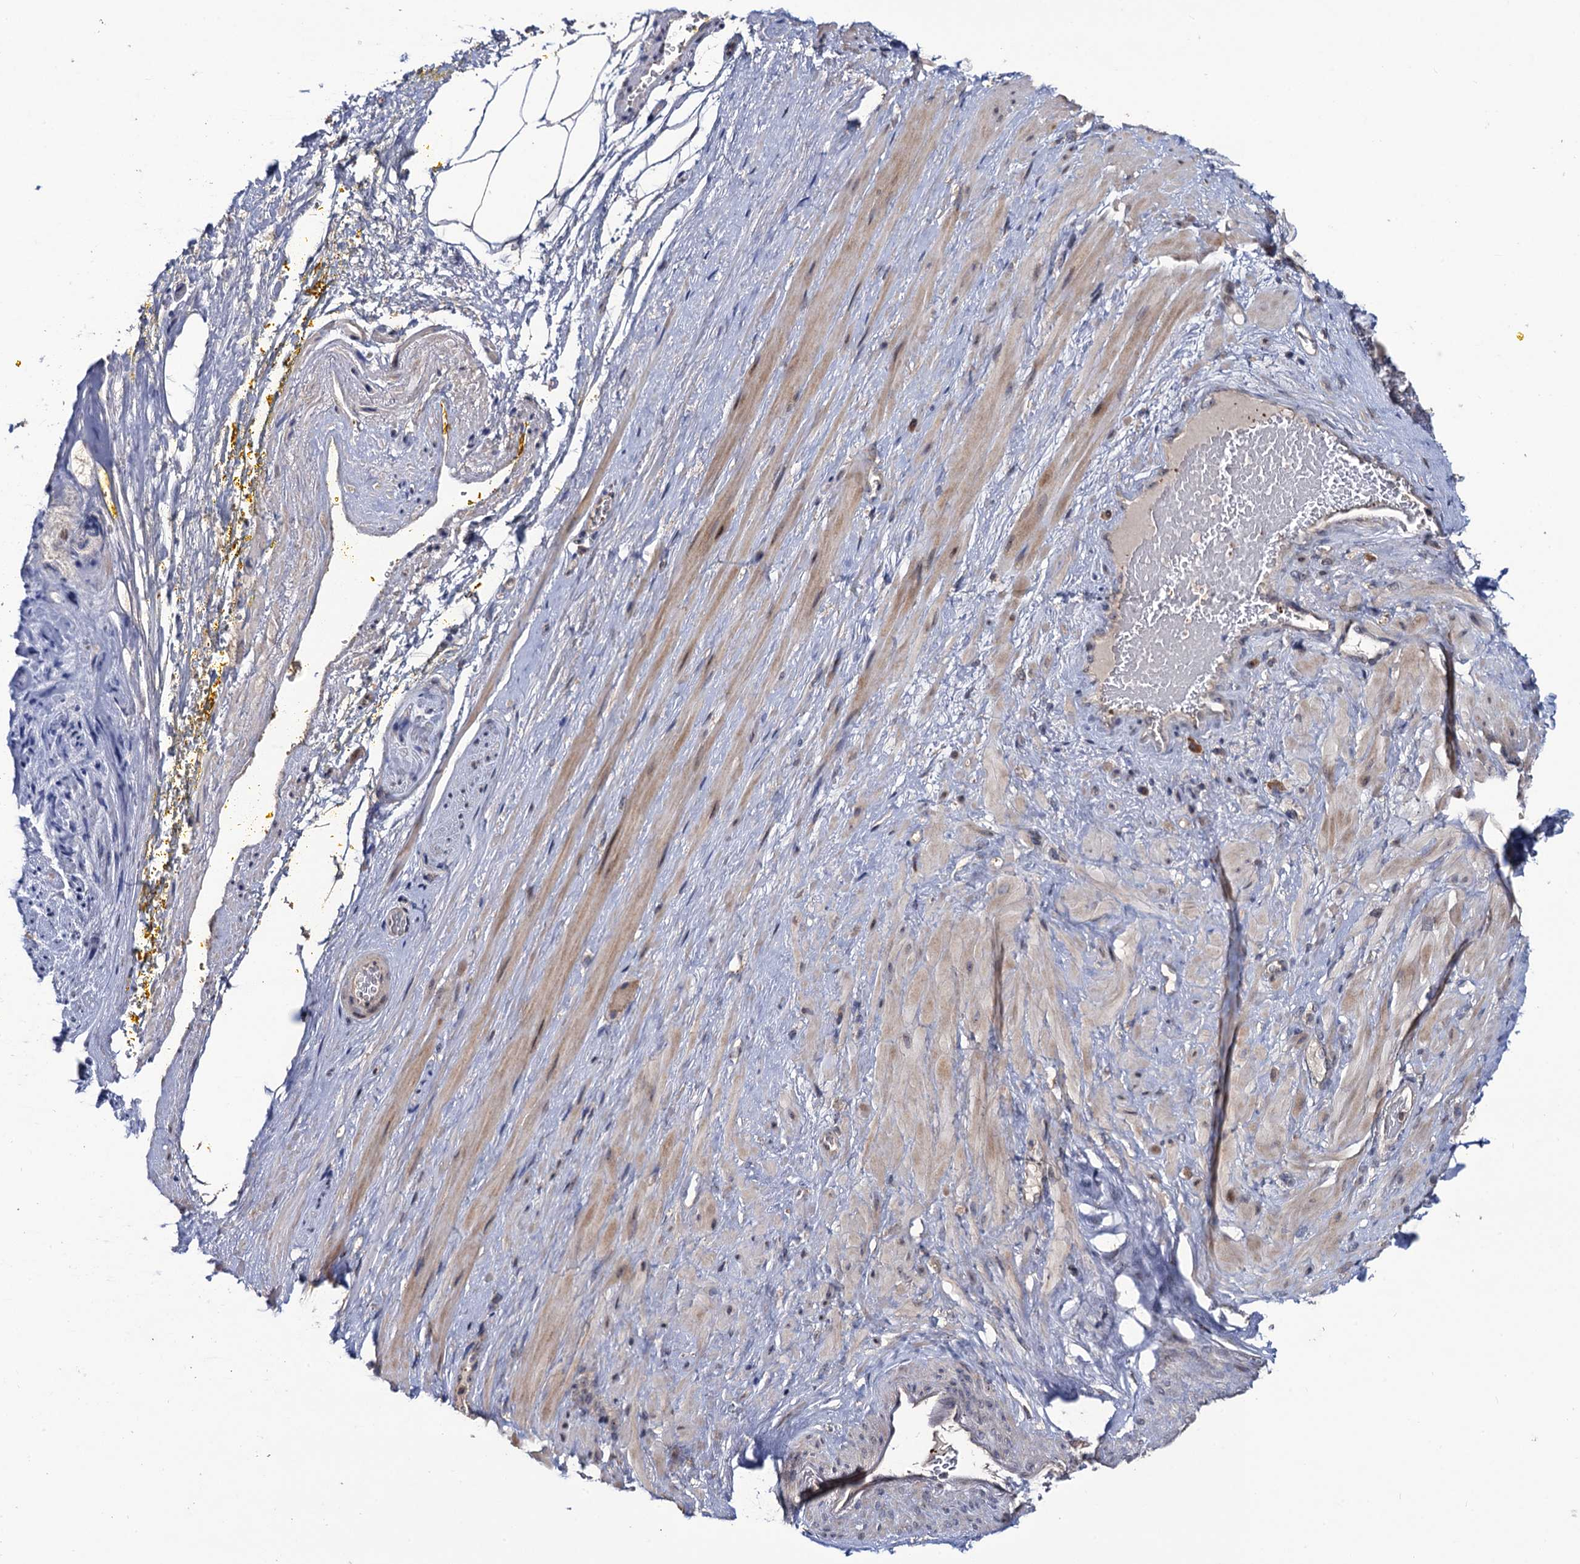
{"staining": {"intensity": "weak", "quantity": "<25%", "location": "cytoplasmic/membranous"}, "tissue": "adipose tissue", "cell_type": "Adipocytes", "image_type": "normal", "snomed": [{"axis": "morphology", "description": "Normal tissue, NOS"}, {"axis": "morphology", "description": "Adenocarcinoma, Low grade"}, {"axis": "topography", "description": "Prostate"}, {"axis": "topography", "description": "Peripheral nerve tissue"}], "caption": "This is a photomicrograph of IHC staining of benign adipose tissue, which shows no expression in adipocytes.", "gene": "LRRC63", "patient": {"sex": "male", "age": 63}}